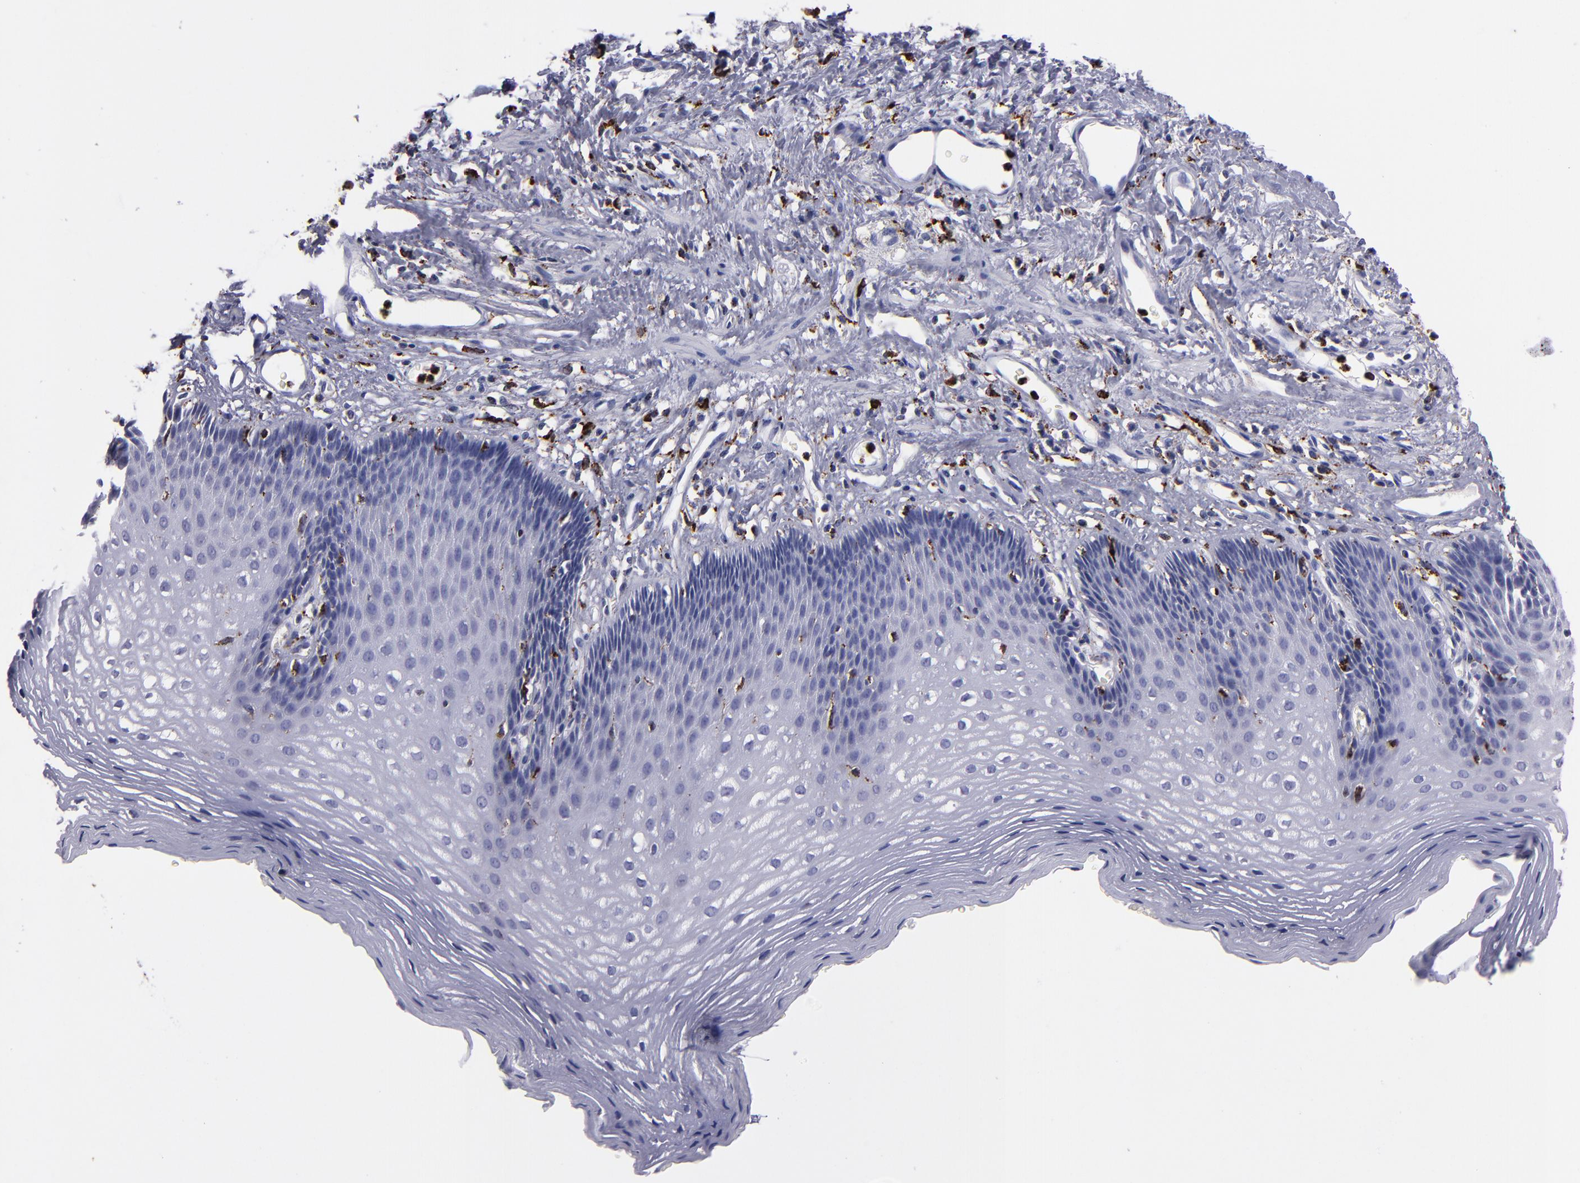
{"staining": {"intensity": "negative", "quantity": "none", "location": "none"}, "tissue": "esophagus", "cell_type": "Squamous epithelial cells", "image_type": "normal", "snomed": [{"axis": "morphology", "description": "Normal tissue, NOS"}, {"axis": "topography", "description": "Esophagus"}], "caption": "Immunohistochemistry (IHC) micrograph of normal esophagus stained for a protein (brown), which reveals no positivity in squamous epithelial cells. The staining is performed using DAB (3,3'-diaminobenzidine) brown chromogen with nuclei counter-stained in using hematoxylin.", "gene": "CTSS", "patient": {"sex": "female", "age": 70}}